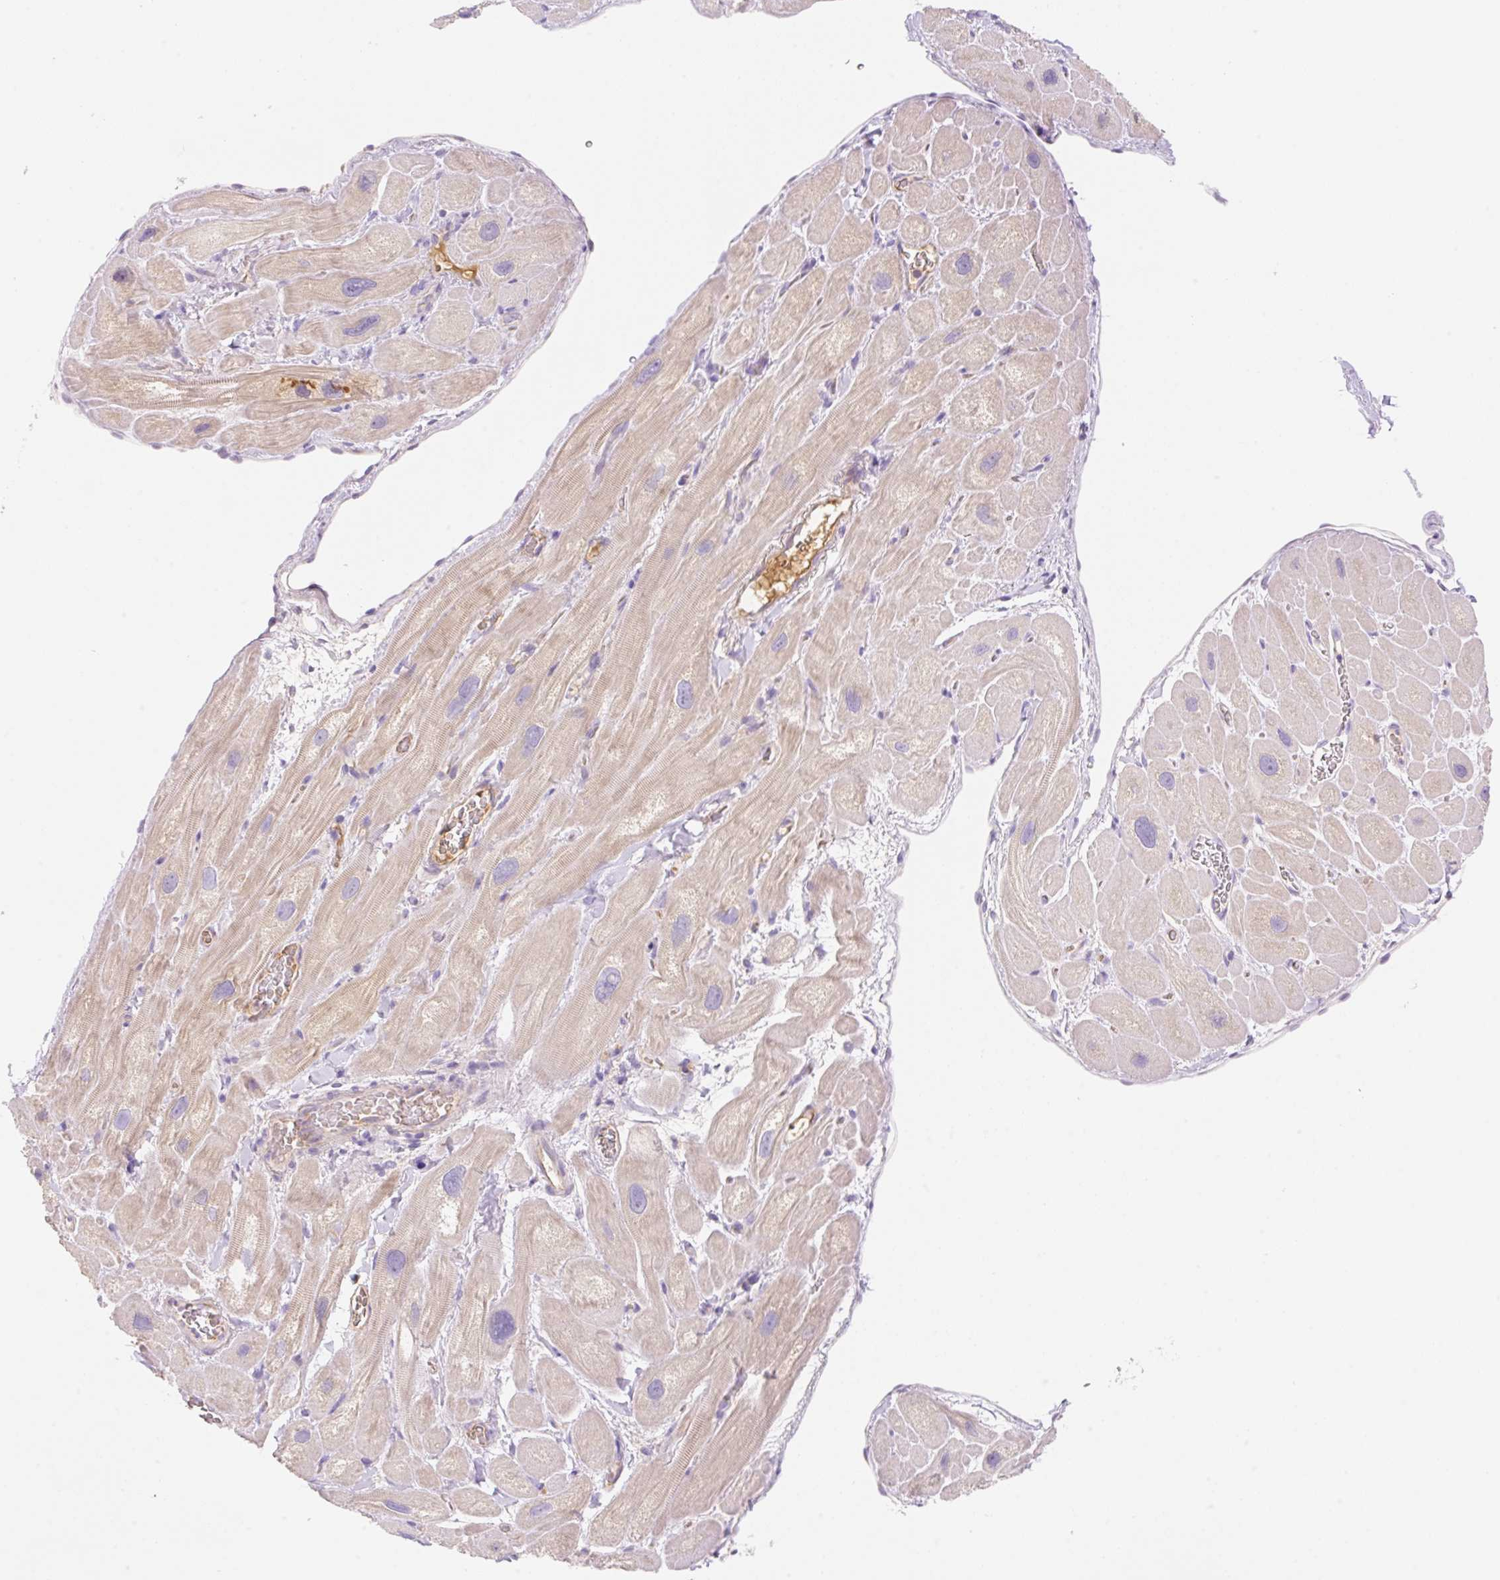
{"staining": {"intensity": "moderate", "quantity": ">75%", "location": "cytoplasmic/membranous"}, "tissue": "heart muscle", "cell_type": "Cardiomyocytes", "image_type": "normal", "snomed": [{"axis": "morphology", "description": "Normal tissue, NOS"}, {"axis": "topography", "description": "Heart"}], "caption": "Immunohistochemical staining of benign human heart muscle exhibits moderate cytoplasmic/membranous protein staining in approximately >75% of cardiomyocytes. The protein is shown in brown color, while the nuclei are stained blue.", "gene": "DENND5A", "patient": {"sex": "male", "age": 49}}